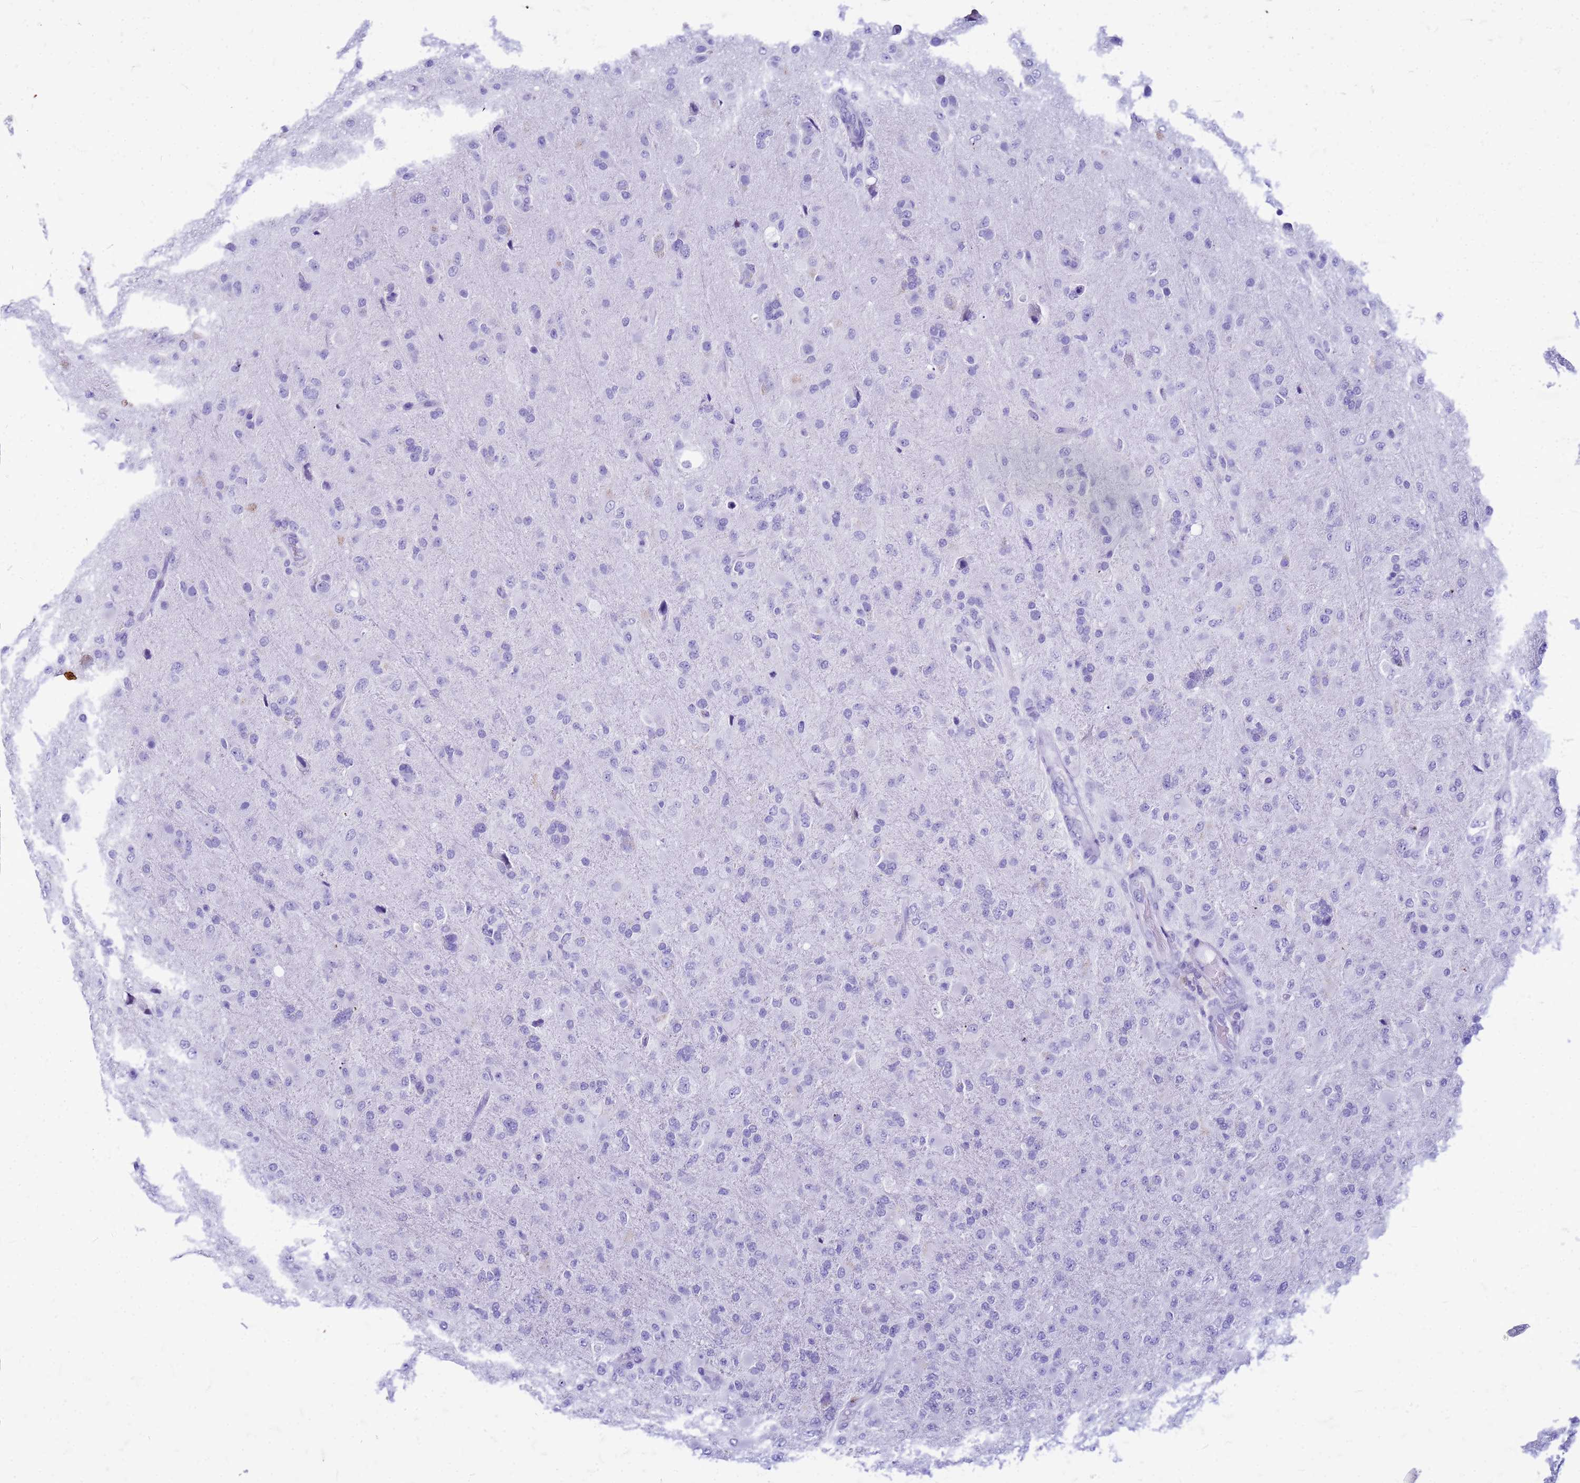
{"staining": {"intensity": "negative", "quantity": "none", "location": "none"}, "tissue": "glioma", "cell_type": "Tumor cells", "image_type": "cancer", "snomed": [{"axis": "morphology", "description": "Glioma, malignant, Low grade"}, {"axis": "topography", "description": "Brain"}], "caption": "High magnification brightfield microscopy of glioma stained with DAB (3,3'-diaminobenzidine) (brown) and counterstained with hematoxylin (blue): tumor cells show no significant expression. The staining was performed using DAB (3,3'-diaminobenzidine) to visualize the protein expression in brown, while the nuclei were stained in blue with hematoxylin (Magnification: 20x).", "gene": "CFAP100", "patient": {"sex": "male", "age": 65}}